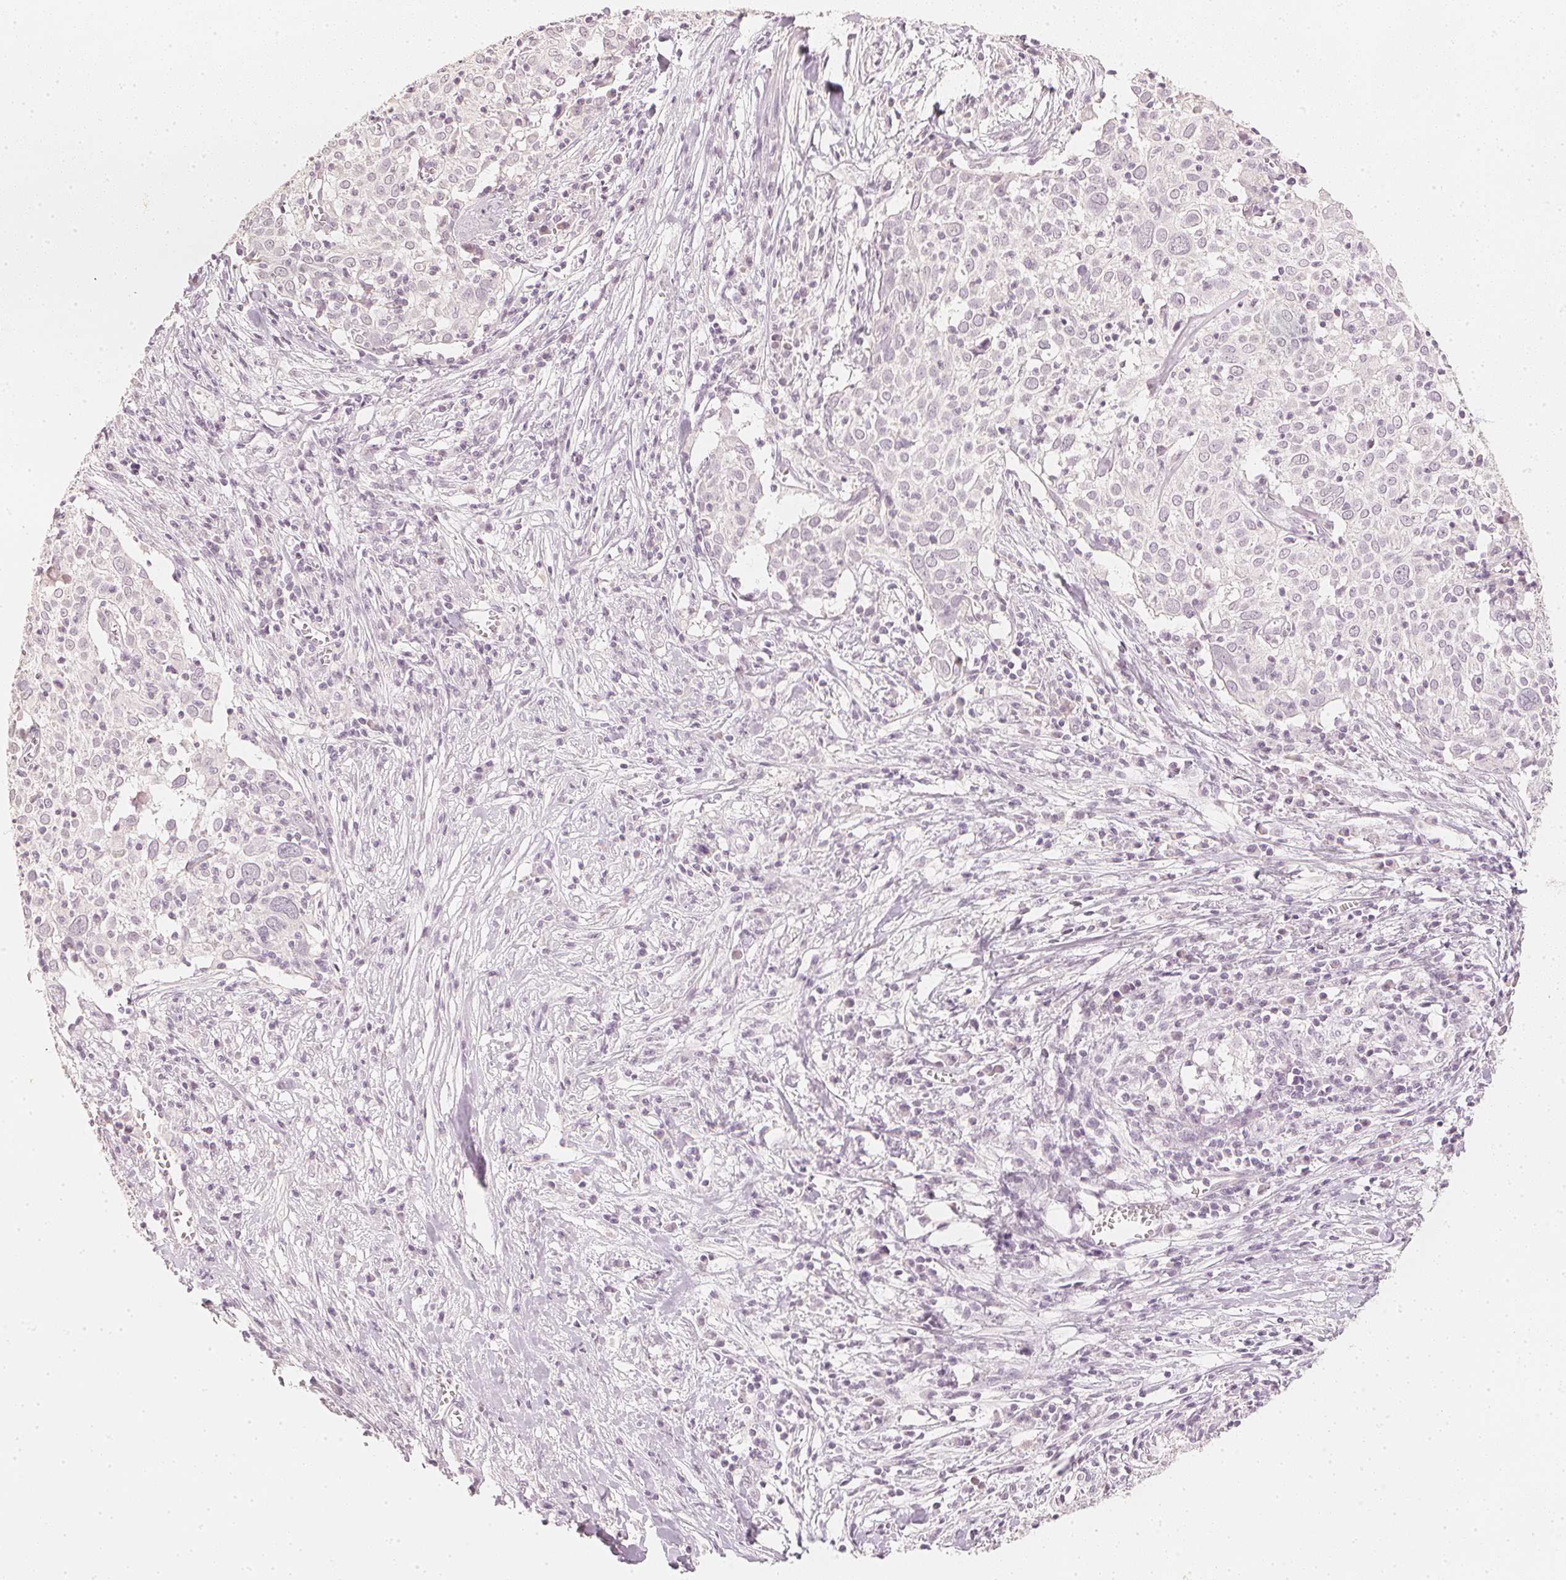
{"staining": {"intensity": "negative", "quantity": "none", "location": "none"}, "tissue": "cervical cancer", "cell_type": "Tumor cells", "image_type": "cancer", "snomed": [{"axis": "morphology", "description": "Squamous cell carcinoma, NOS"}, {"axis": "topography", "description": "Cervix"}], "caption": "This is an immunohistochemistry micrograph of squamous cell carcinoma (cervical). There is no staining in tumor cells.", "gene": "CALB1", "patient": {"sex": "female", "age": 39}}